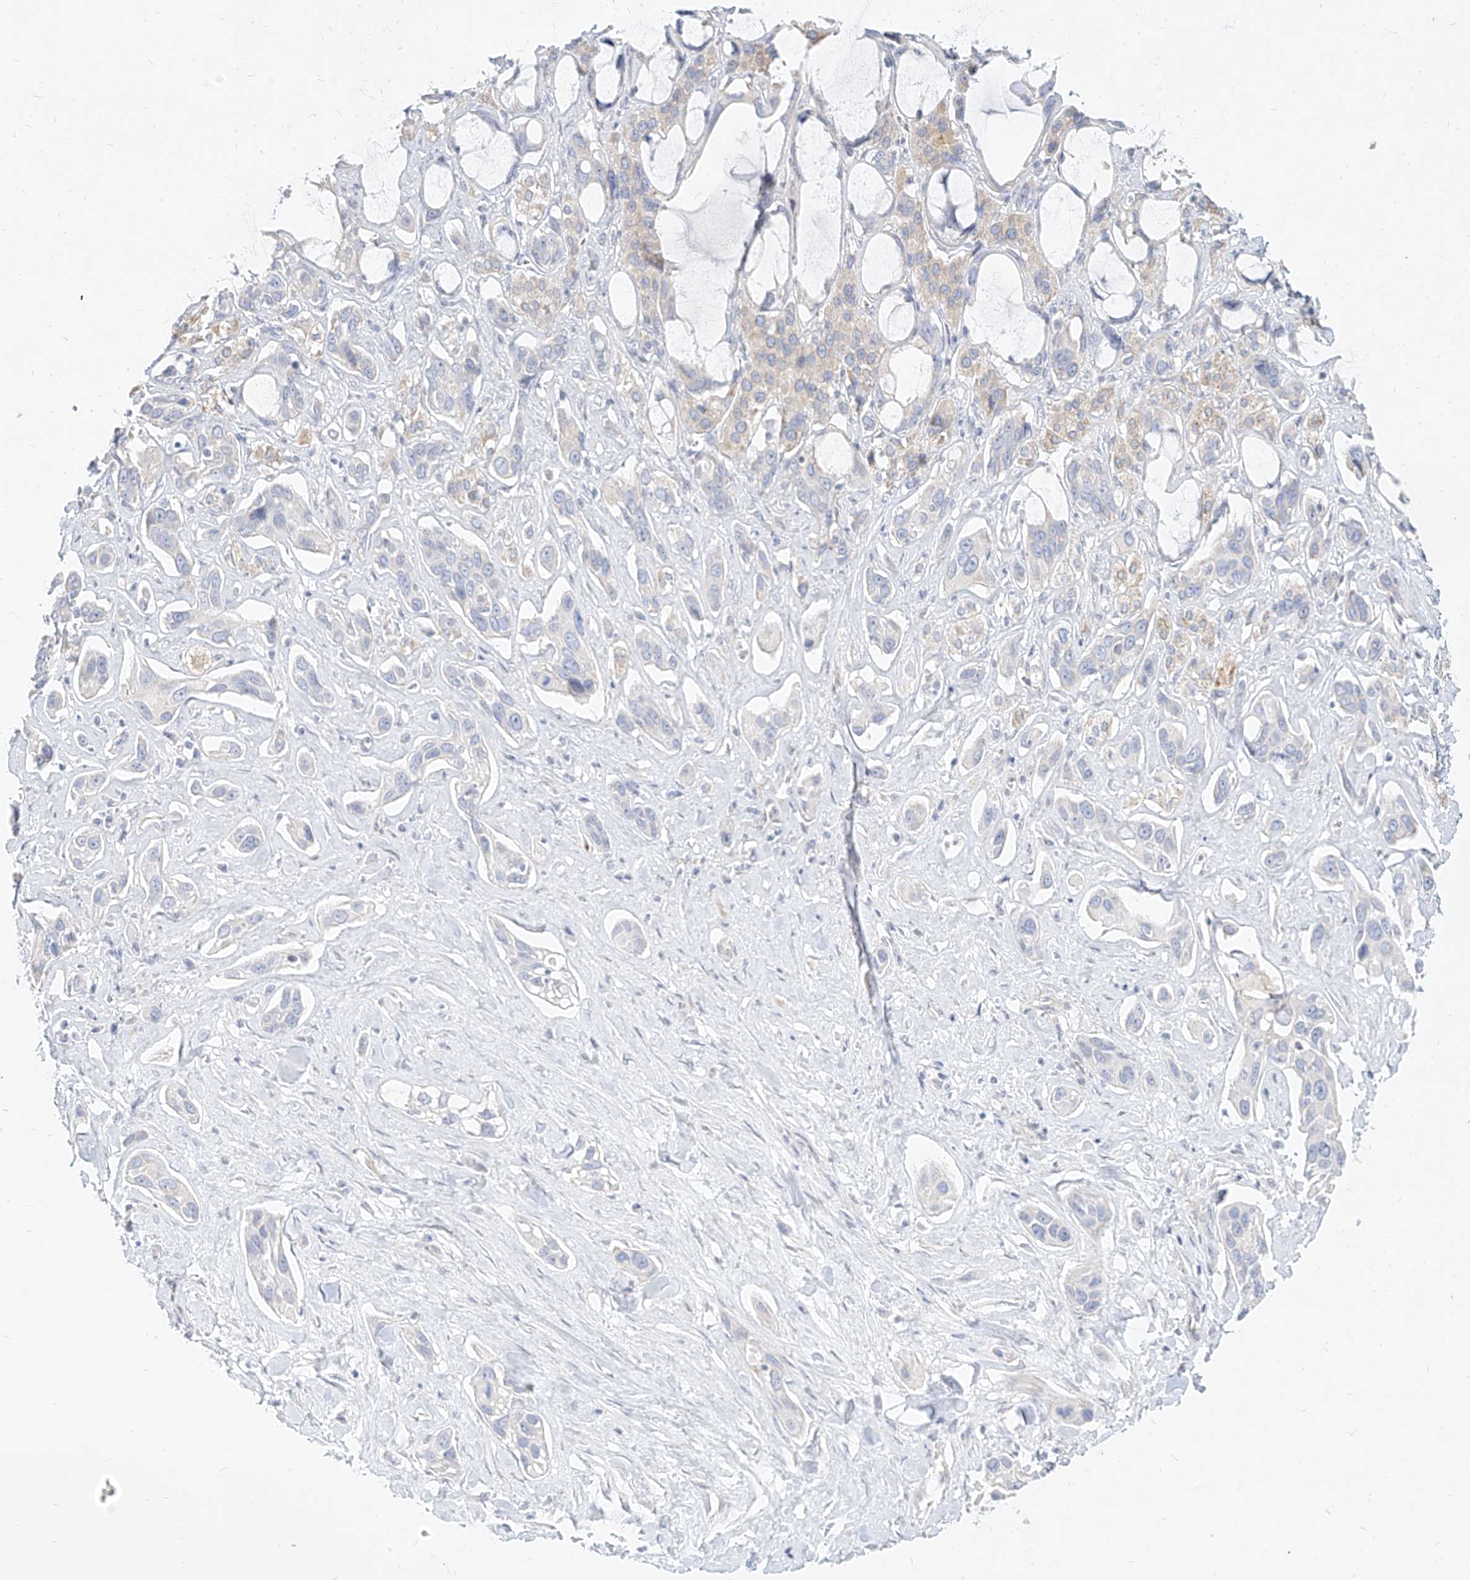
{"staining": {"intensity": "negative", "quantity": "none", "location": "none"}, "tissue": "pancreatic cancer", "cell_type": "Tumor cells", "image_type": "cancer", "snomed": [{"axis": "morphology", "description": "Adenocarcinoma, NOS"}, {"axis": "topography", "description": "Pancreas"}], "caption": "Tumor cells are negative for protein expression in human pancreatic adenocarcinoma. (DAB (3,3'-diaminobenzidine) immunohistochemistry visualized using brightfield microscopy, high magnification).", "gene": "ITPKB", "patient": {"sex": "female", "age": 60}}